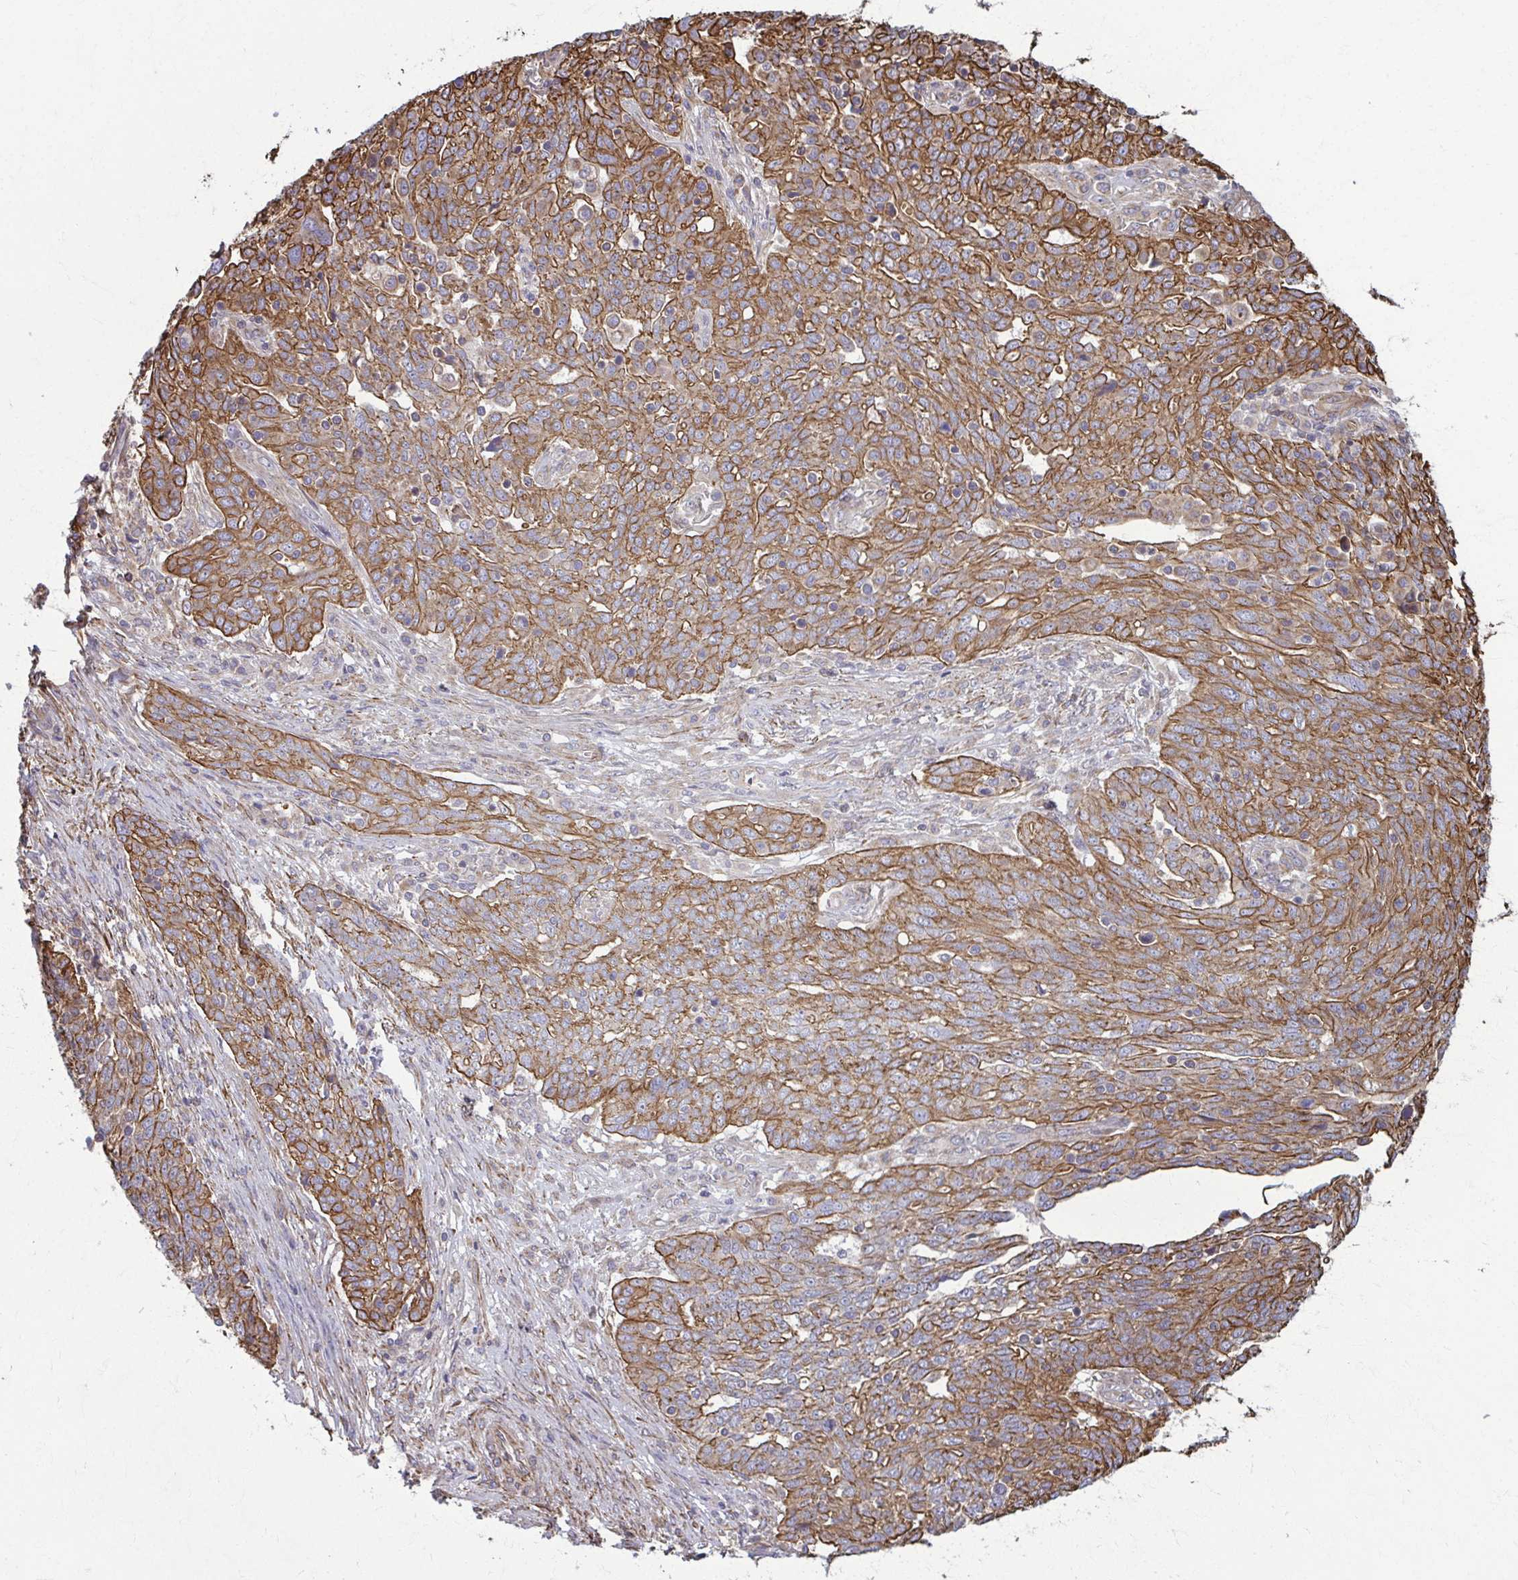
{"staining": {"intensity": "moderate", "quantity": ">75%", "location": "cytoplasmic/membranous"}, "tissue": "ovarian cancer", "cell_type": "Tumor cells", "image_type": "cancer", "snomed": [{"axis": "morphology", "description": "Cystadenocarcinoma, serous, NOS"}, {"axis": "topography", "description": "Ovary"}], "caption": "This is an image of immunohistochemistry (IHC) staining of ovarian cancer, which shows moderate staining in the cytoplasmic/membranous of tumor cells.", "gene": "EID2B", "patient": {"sex": "female", "age": 67}}